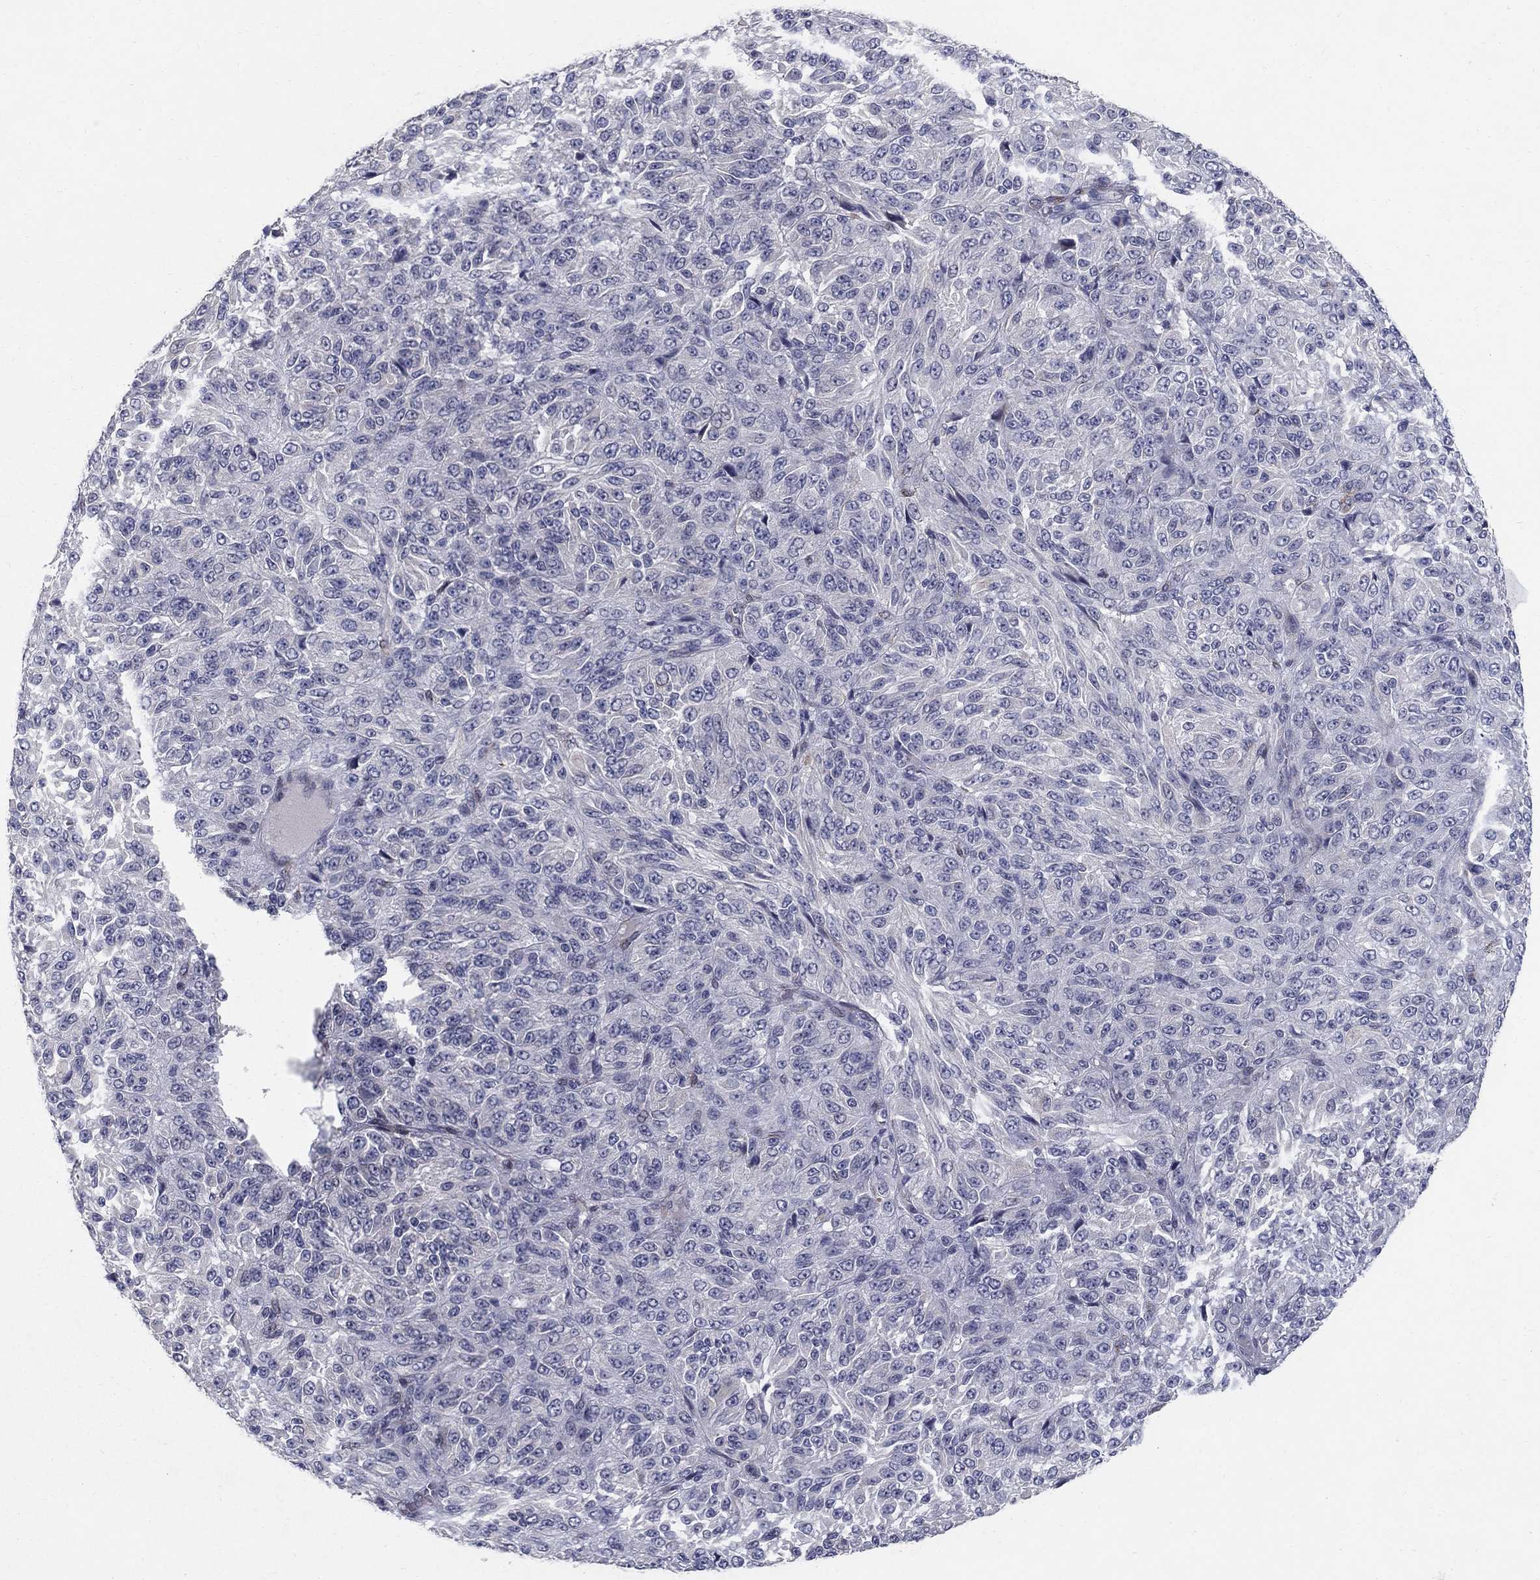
{"staining": {"intensity": "negative", "quantity": "none", "location": "none"}, "tissue": "melanoma", "cell_type": "Tumor cells", "image_type": "cancer", "snomed": [{"axis": "morphology", "description": "Malignant melanoma, Metastatic site"}, {"axis": "topography", "description": "Brain"}], "caption": "This is an IHC micrograph of human malignant melanoma (metastatic site). There is no expression in tumor cells.", "gene": "NTRK2", "patient": {"sex": "female", "age": 56}}